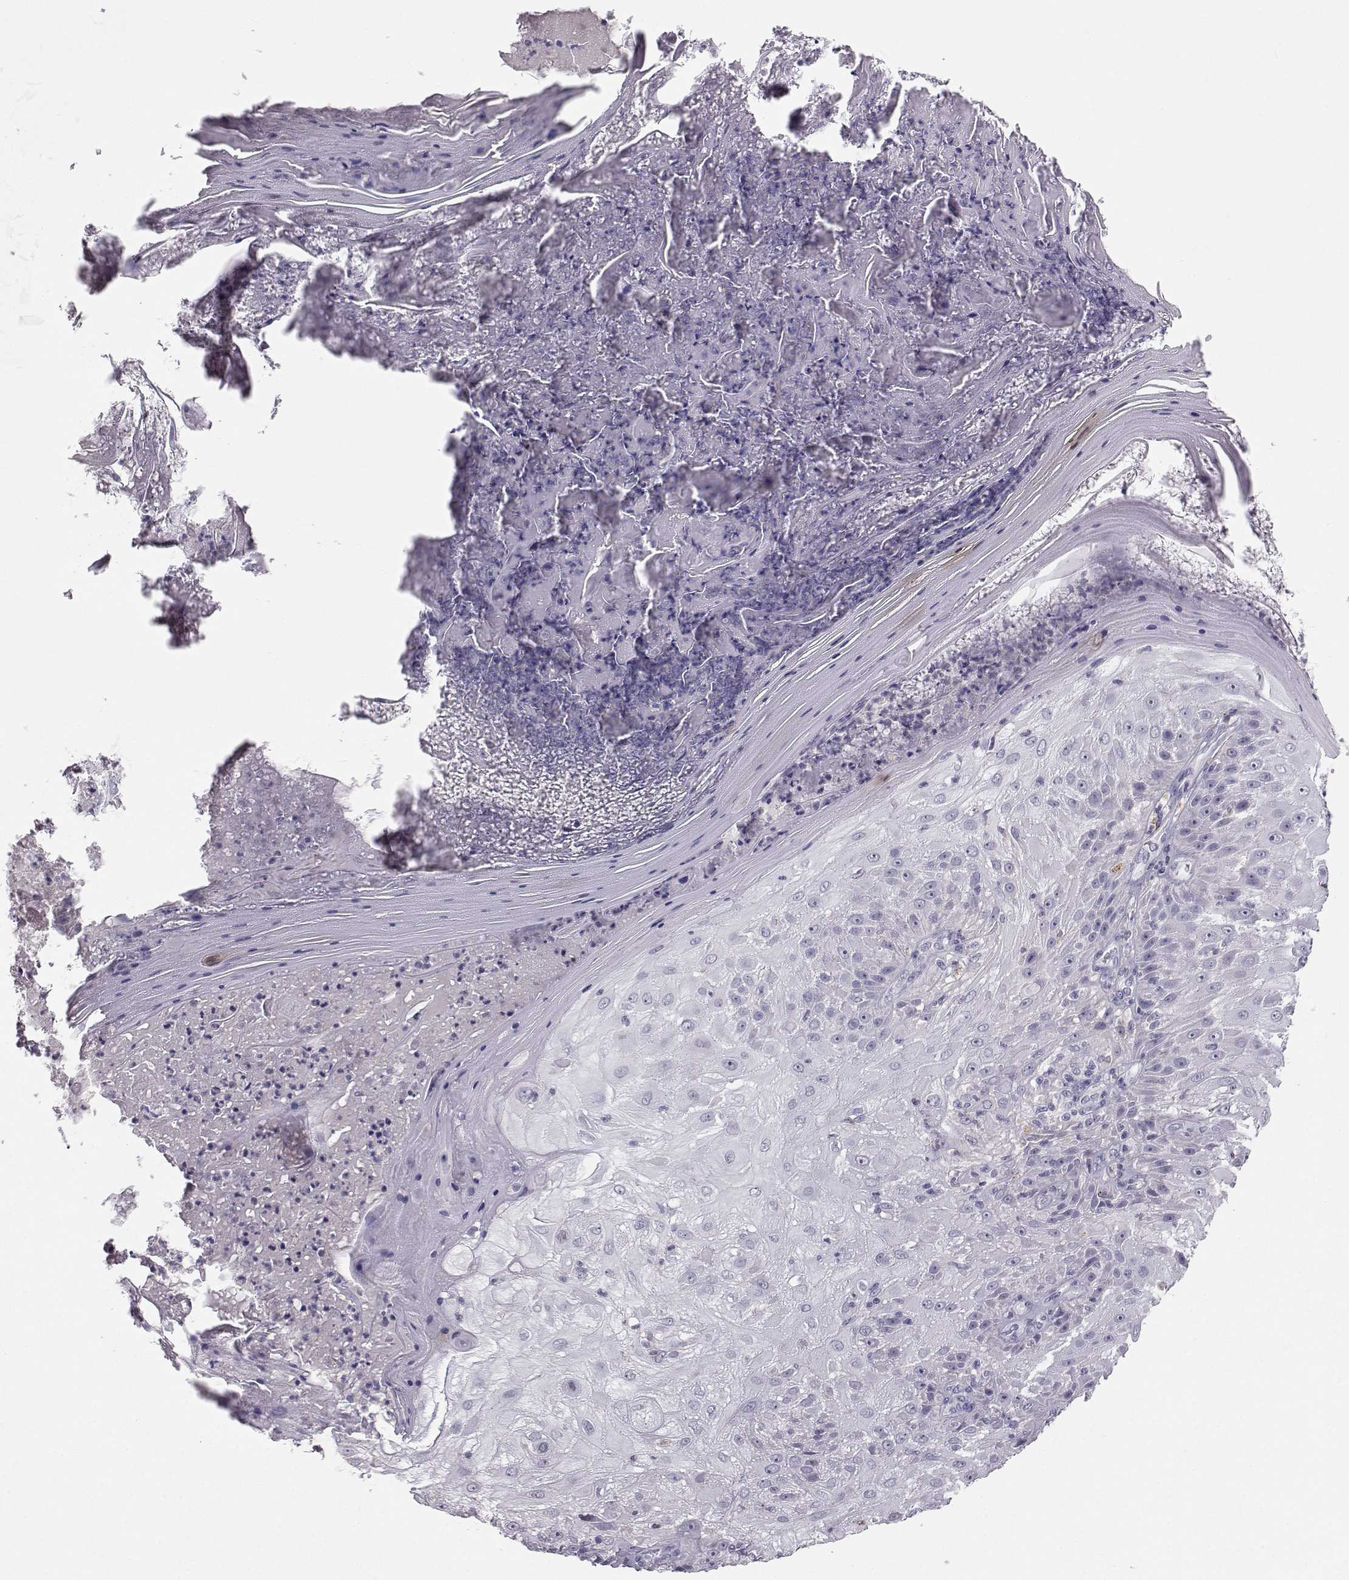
{"staining": {"intensity": "negative", "quantity": "none", "location": "none"}, "tissue": "skin cancer", "cell_type": "Tumor cells", "image_type": "cancer", "snomed": [{"axis": "morphology", "description": "Normal tissue, NOS"}, {"axis": "morphology", "description": "Squamous cell carcinoma, NOS"}, {"axis": "topography", "description": "Skin"}], "caption": "Immunohistochemistry (IHC) image of neoplastic tissue: human skin cancer (squamous cell carcinoma) stained with DAB reveals no significant protein expression in tumor cells.", "gene": "PGM5", "patient": {"sex": "female", "age": 83}}